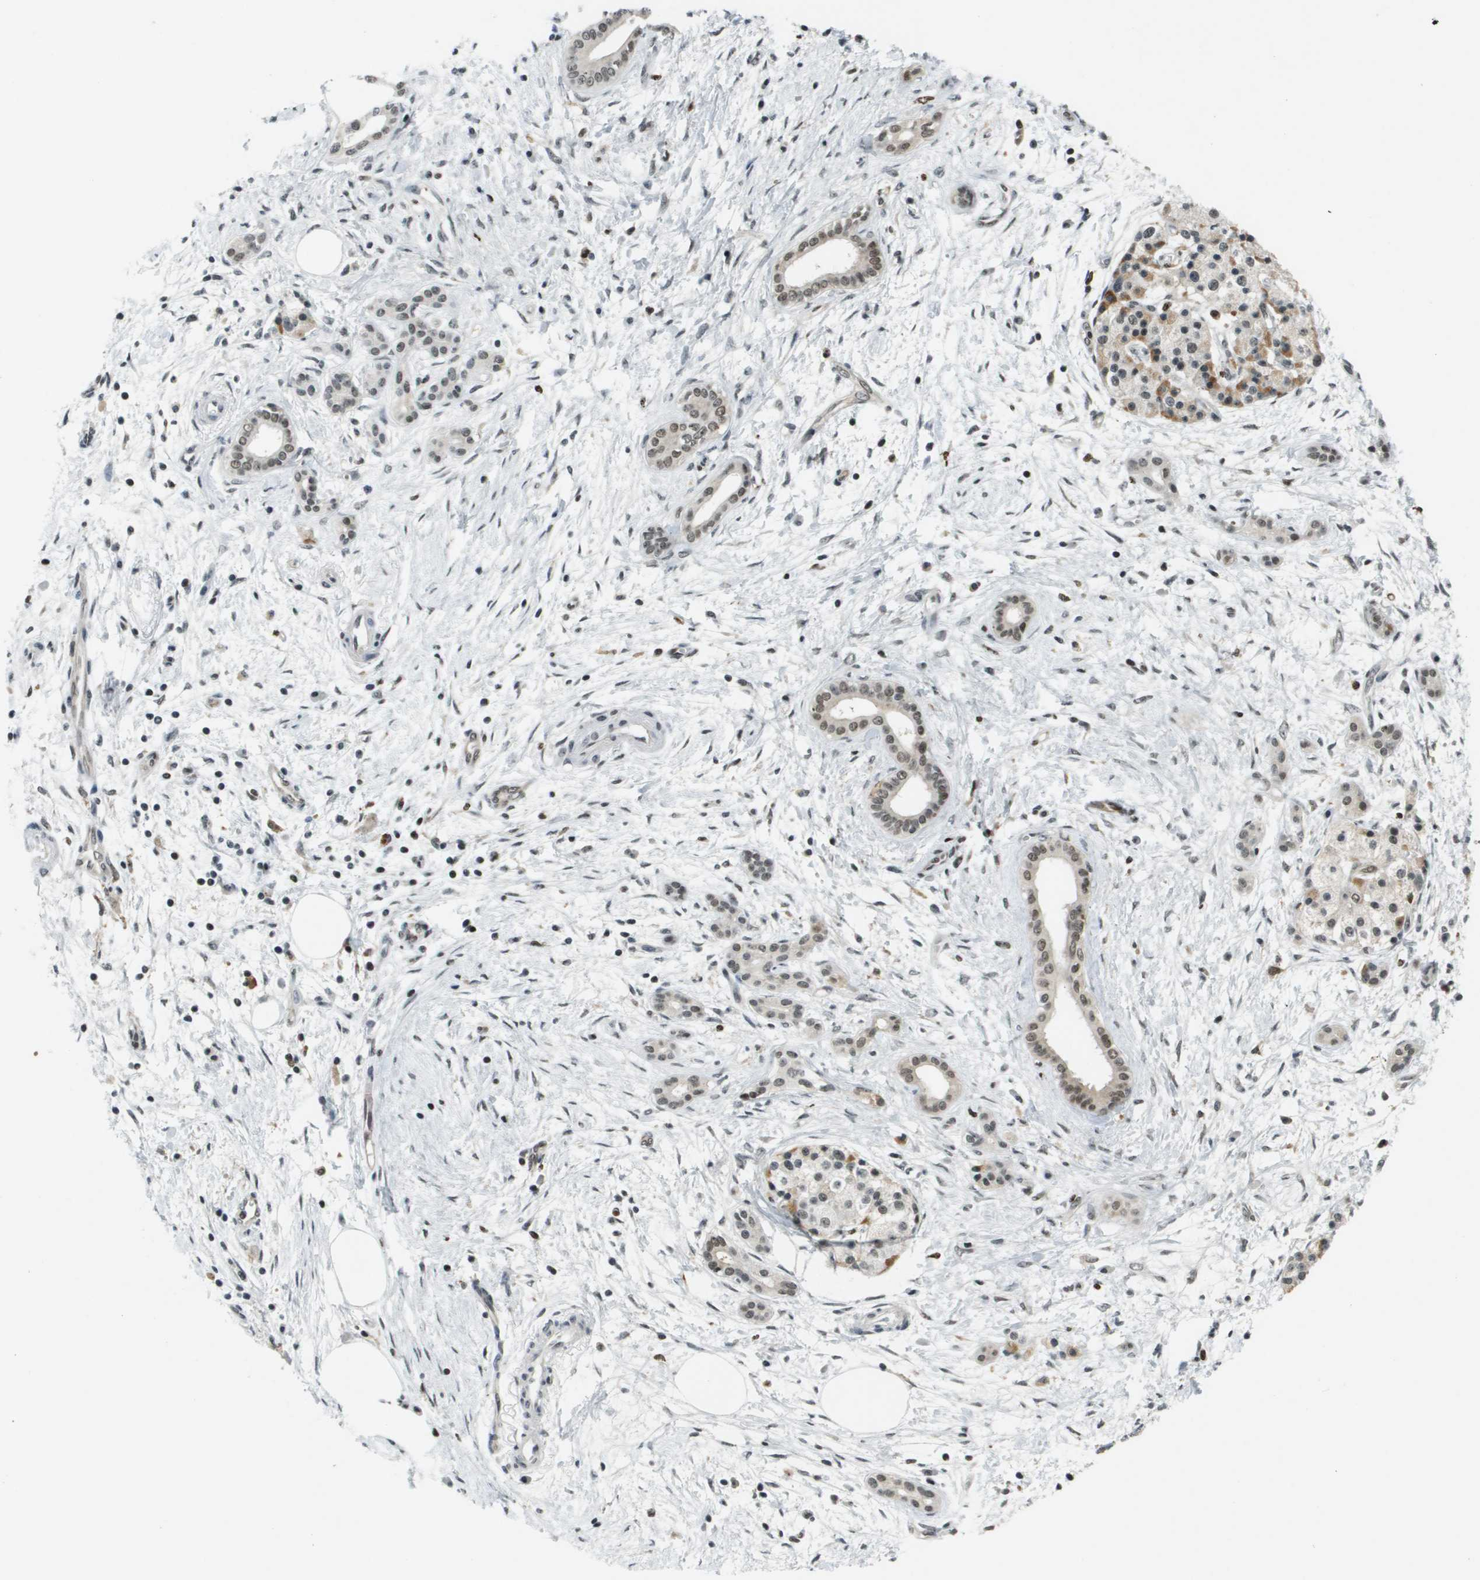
{"staining": {"intensity": "moderate", "quantity": ">75%", "location": "nuclear"}, "tissue": "pancreatic cancer", "cell_type": "Tumor cells", "image_type": "cancer", "snomed": [{"axis": "morphology", "description": "Adenocarcinoma, NOS"}, {"axis": "topography", "description": "Pancreas"}], "caption": "Pancreatic cancer stained with IHC displays moderate nuclear expression in about >75% of tumor cells. Nuclei are stained in blue.", "gene": "EP400", "patient": {"sex": "female", "age": 70}}